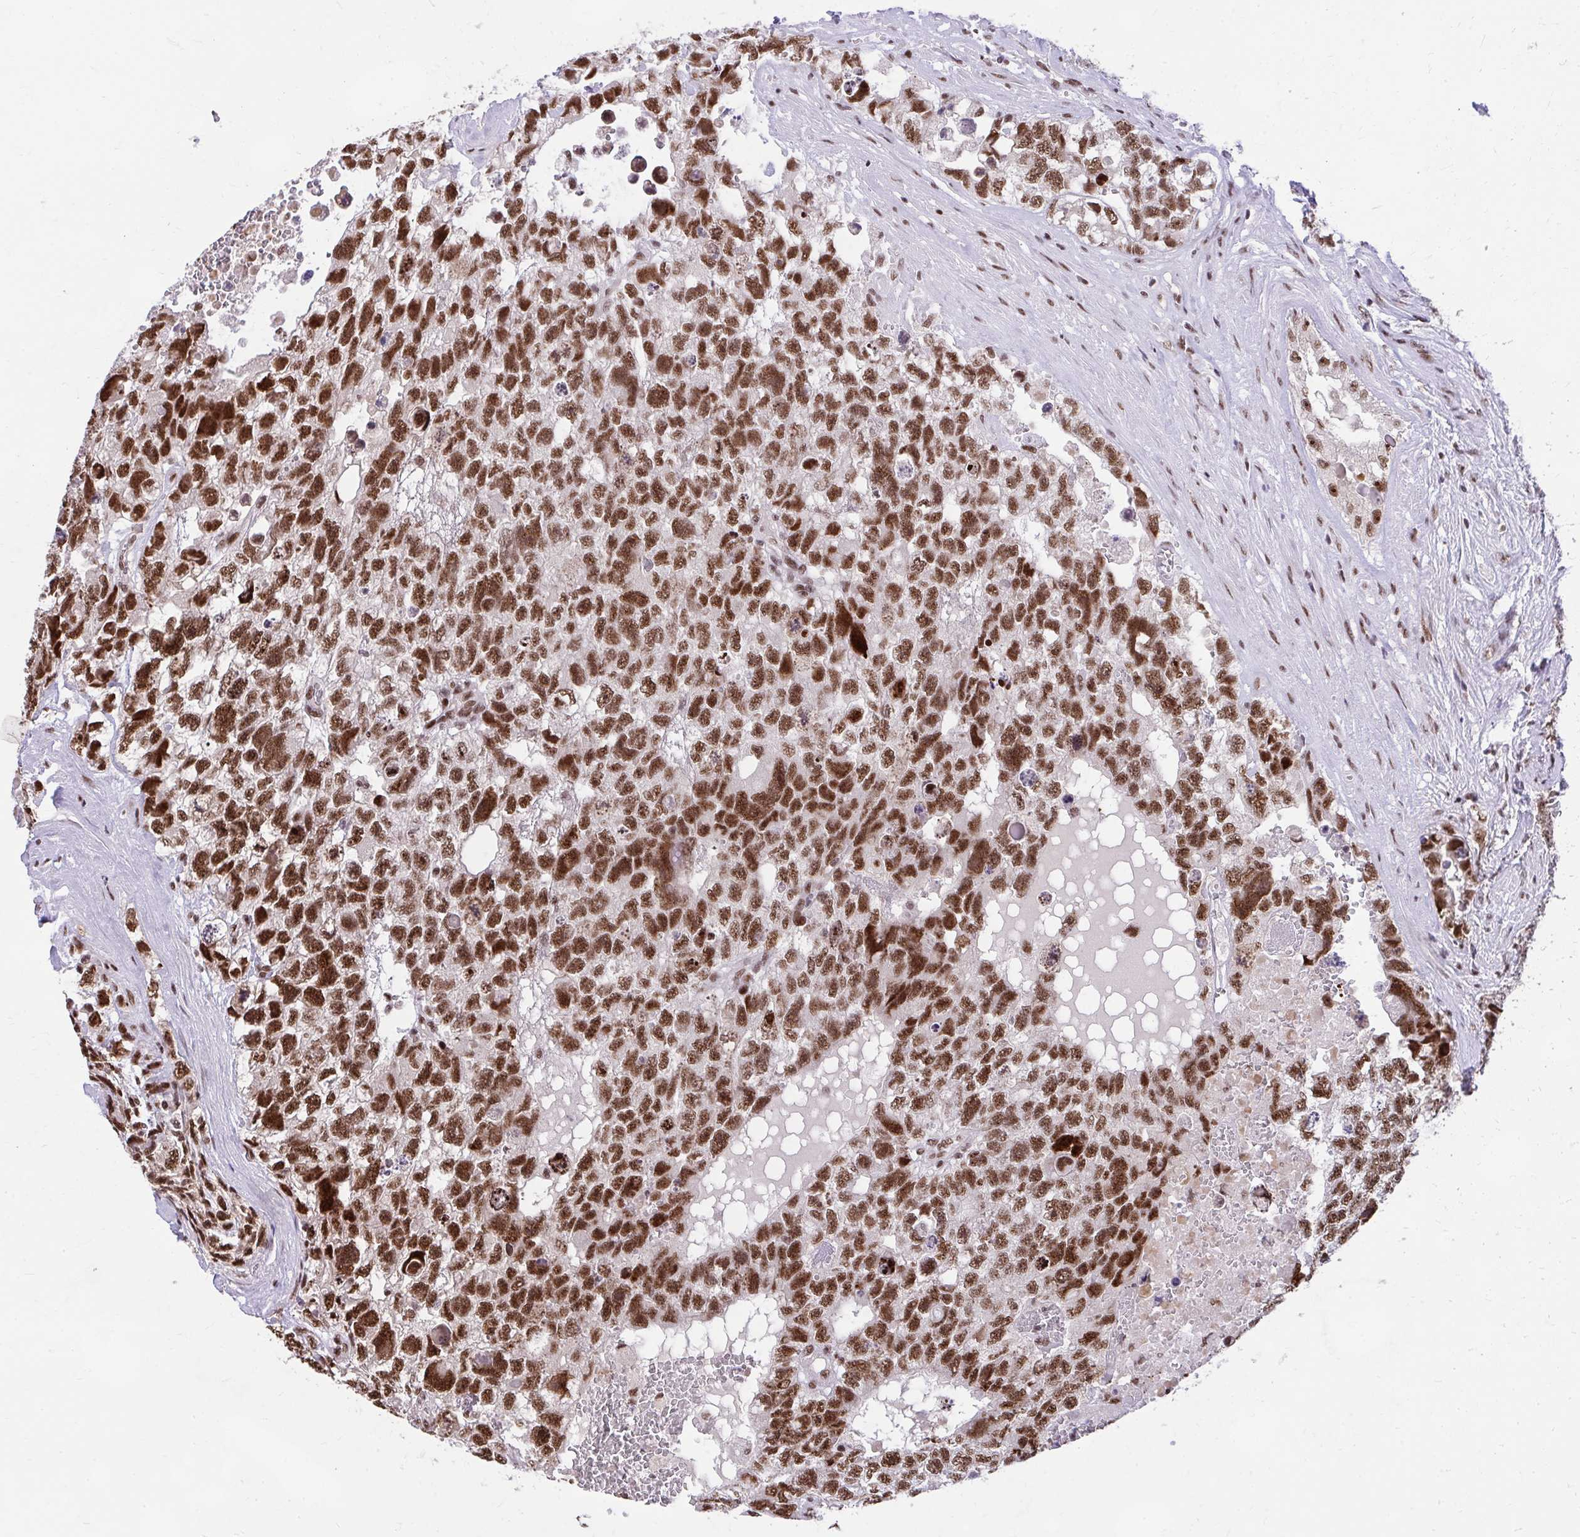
{"staining": {"intensity": "strong", "quantity": ">75%", "location": "nuclear"}, "tissue": "testis cancer", "cell_type": "Tumor cells", "image_type": "cancer", "snomed": [{"axis": "morphology", "description": "Carcinoma, Embryonal, NOS"}, {"axis": "topography", "description": "Testis"}], "caption": "Strong nuclear positivity for a protein is appreciated in approximately >75% of tumor cells of testis embryonal carcinoma using immunohistochemistry (IHC).", "gene": "SYNE4", "patient": {"sex": "male", "age": 26}}